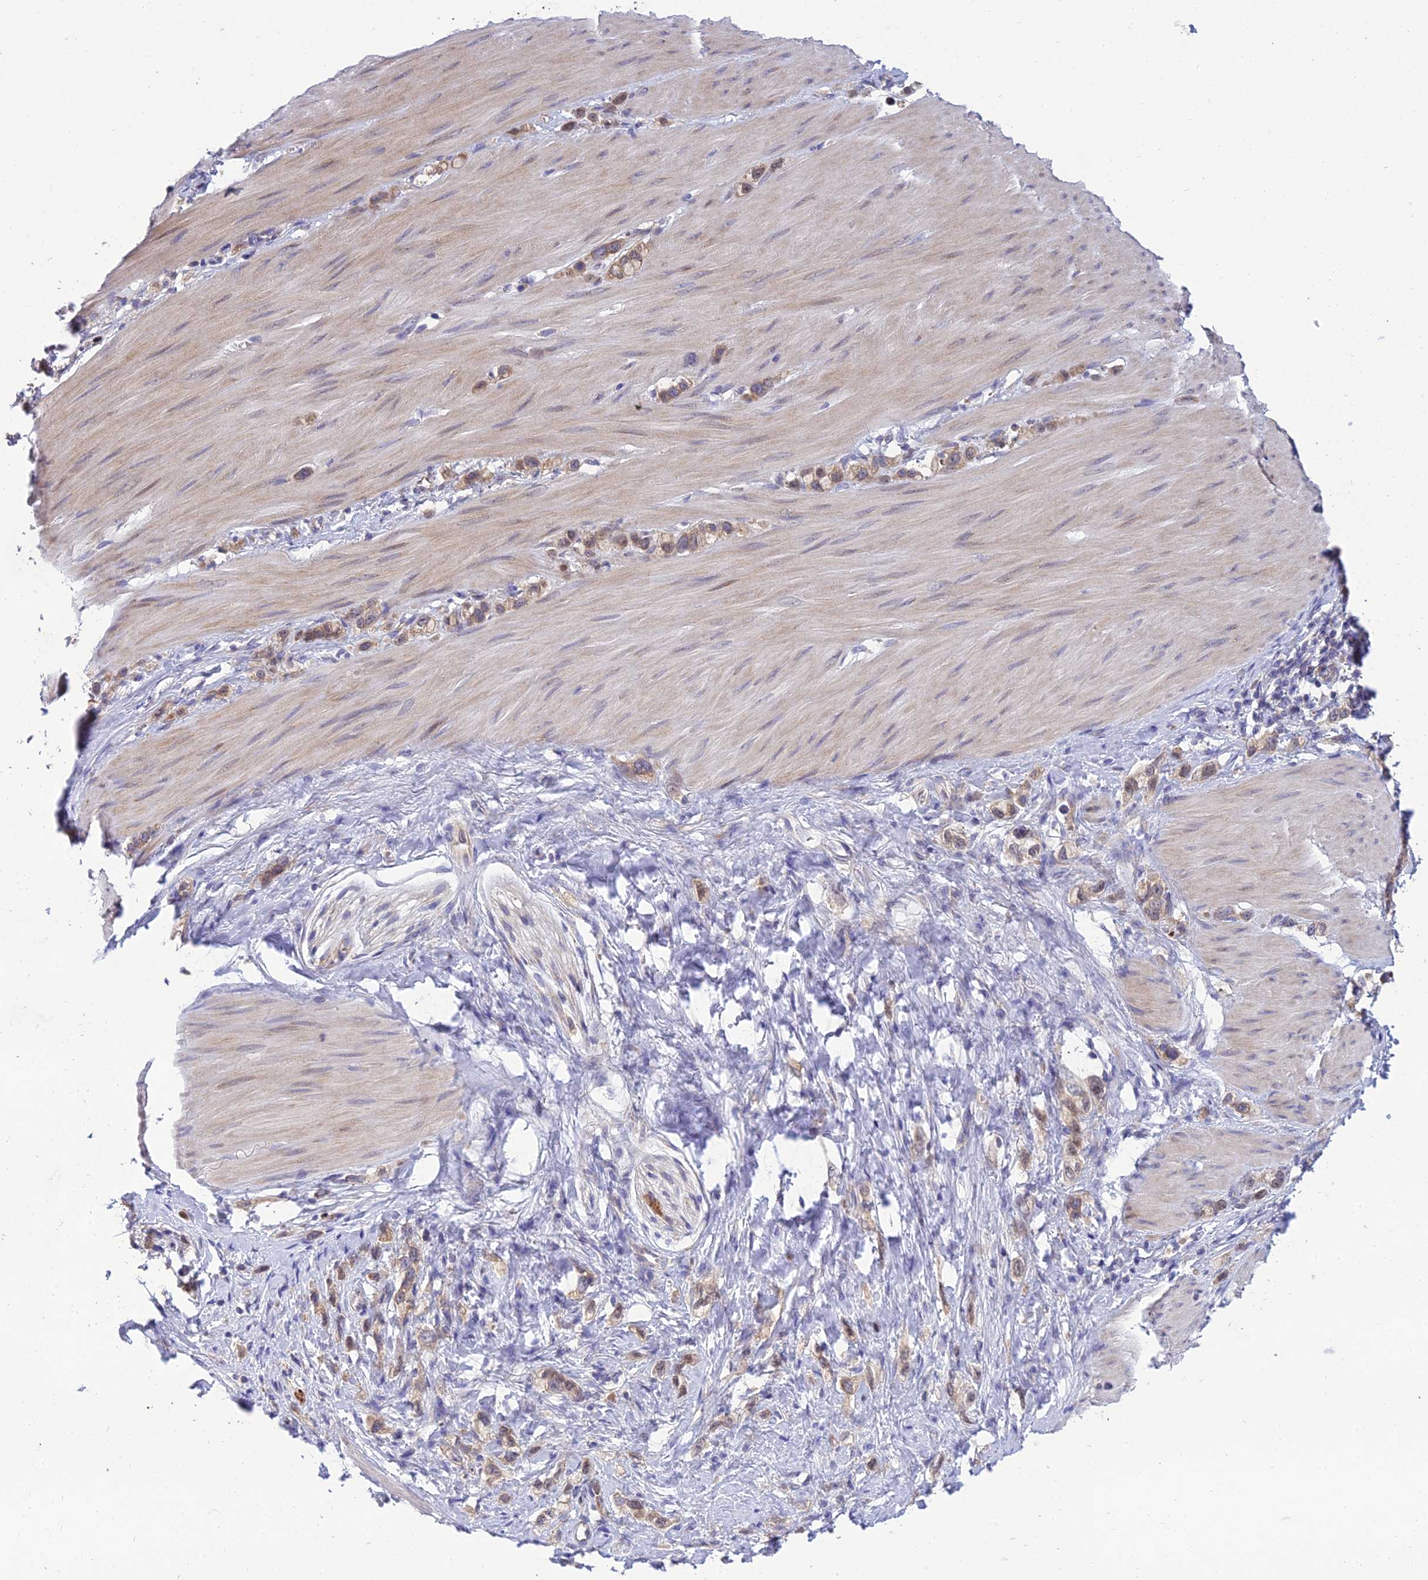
{"staining": {"intensity": "moderate", "quantity": ">75%", "location": "cytoplasmic/membranous"}, "tissue": "stomach cancer", "cell_type": "Tumor cells", "image_type": "cancer", "snomed": [{"axis": "morphology", "description": "Adenocarcinoma, NOS"}, {"axis": "topography", "description": "Stomach"}], "caption": "A medium amount of moderate cytoplasmic/membranous positivity is appreciated in approximately >75% of tumor cells in adenocarcinoma (stomach) tissue. (brown staining indicates protein expression, while blue staining denotes nuclei).", "gene": "CLCN7", "patient": {"sex": "female", "age": 65}}